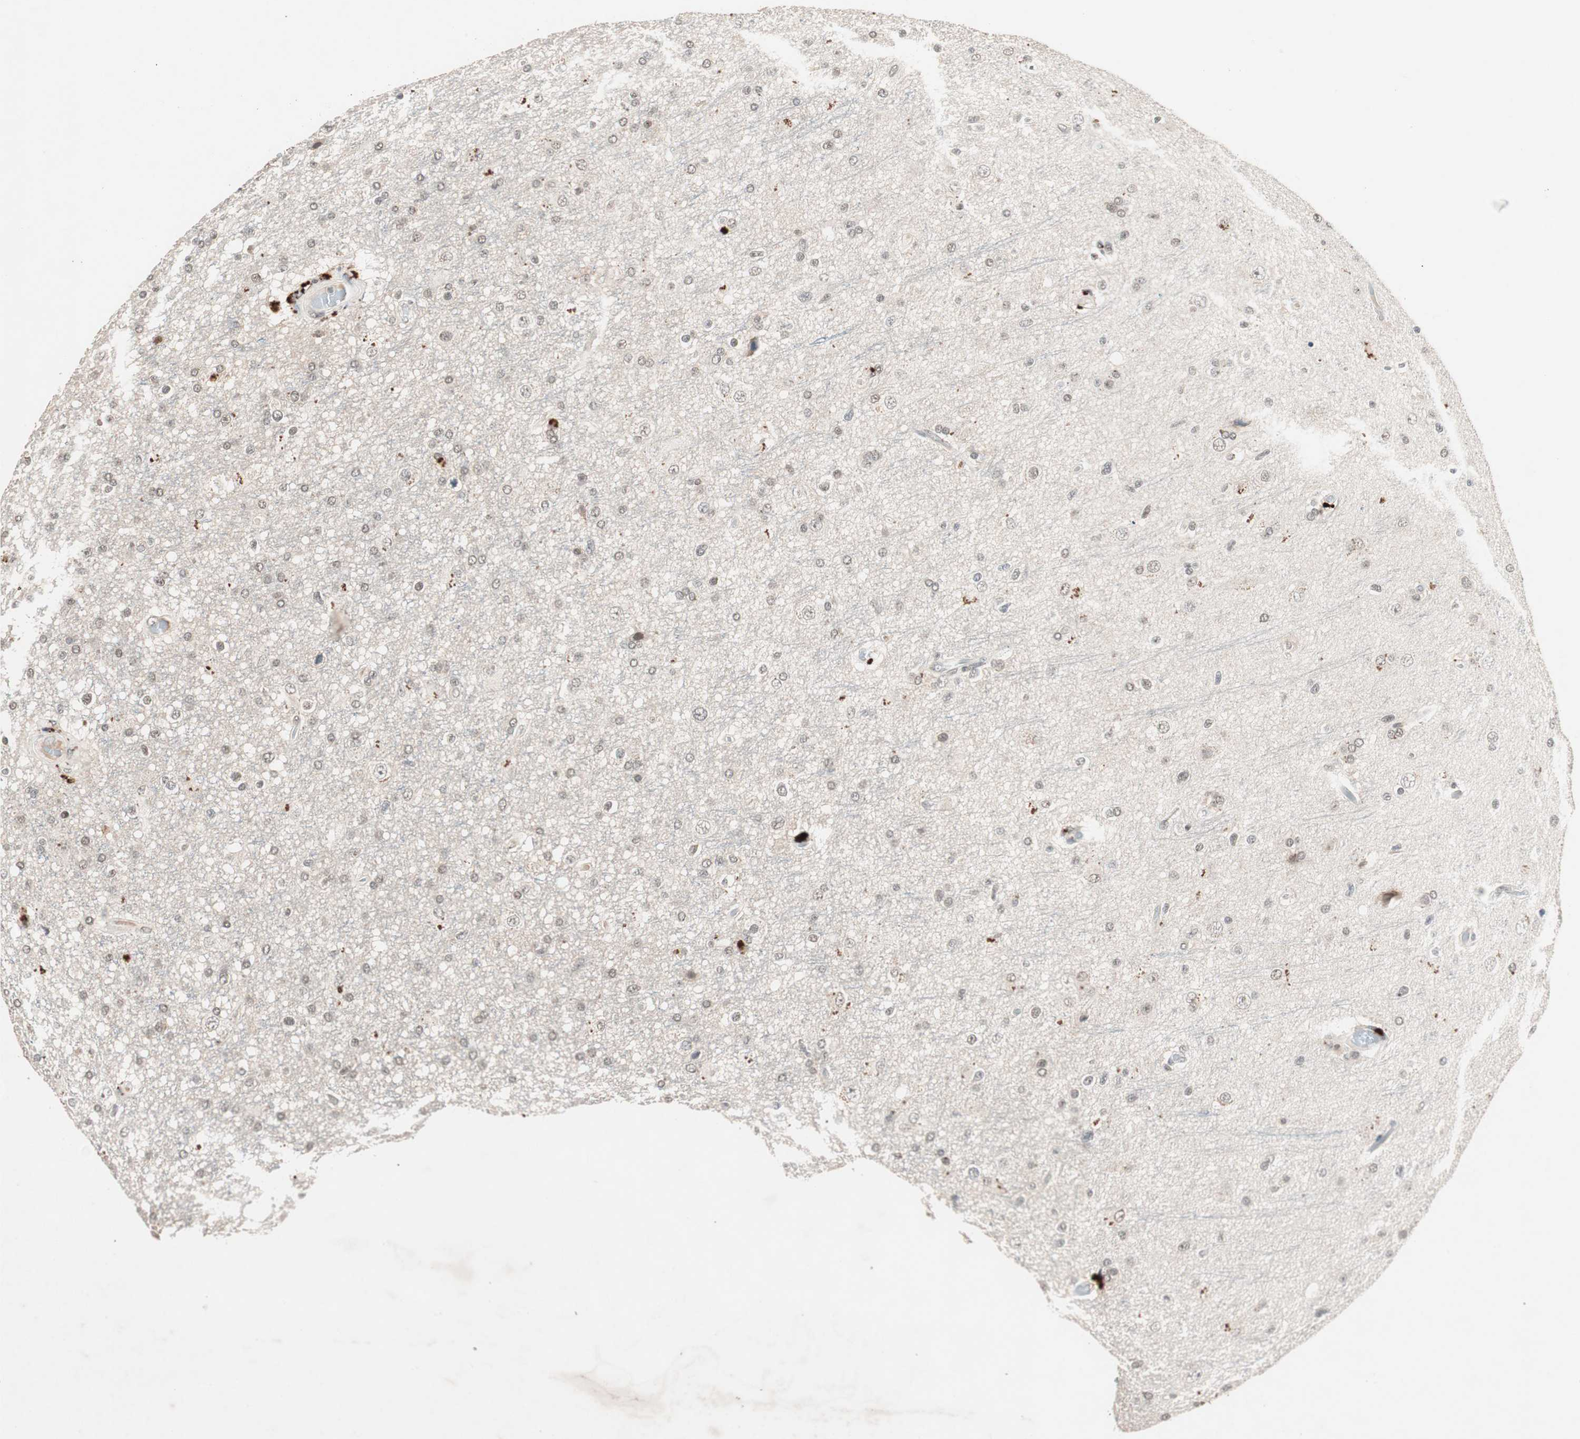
{"staining": {"intensity": "weak", "quantity": "<25%", "location": "nuclear"}, "tissue": "glioma", "cell_type": "Tumor cells", "image_type": "cancer", "snomed": [{"axis": "morphology", "description": "Glioma, malignant, High grade"}, {"axis": "topography", "description": "Brain"}], "caption": "A histopathology image of glioma stained for a protein exhibits no brown staining in tumor cells.", "gene": "NFRKB", "patient": {"sex": "male", "age": 33}}